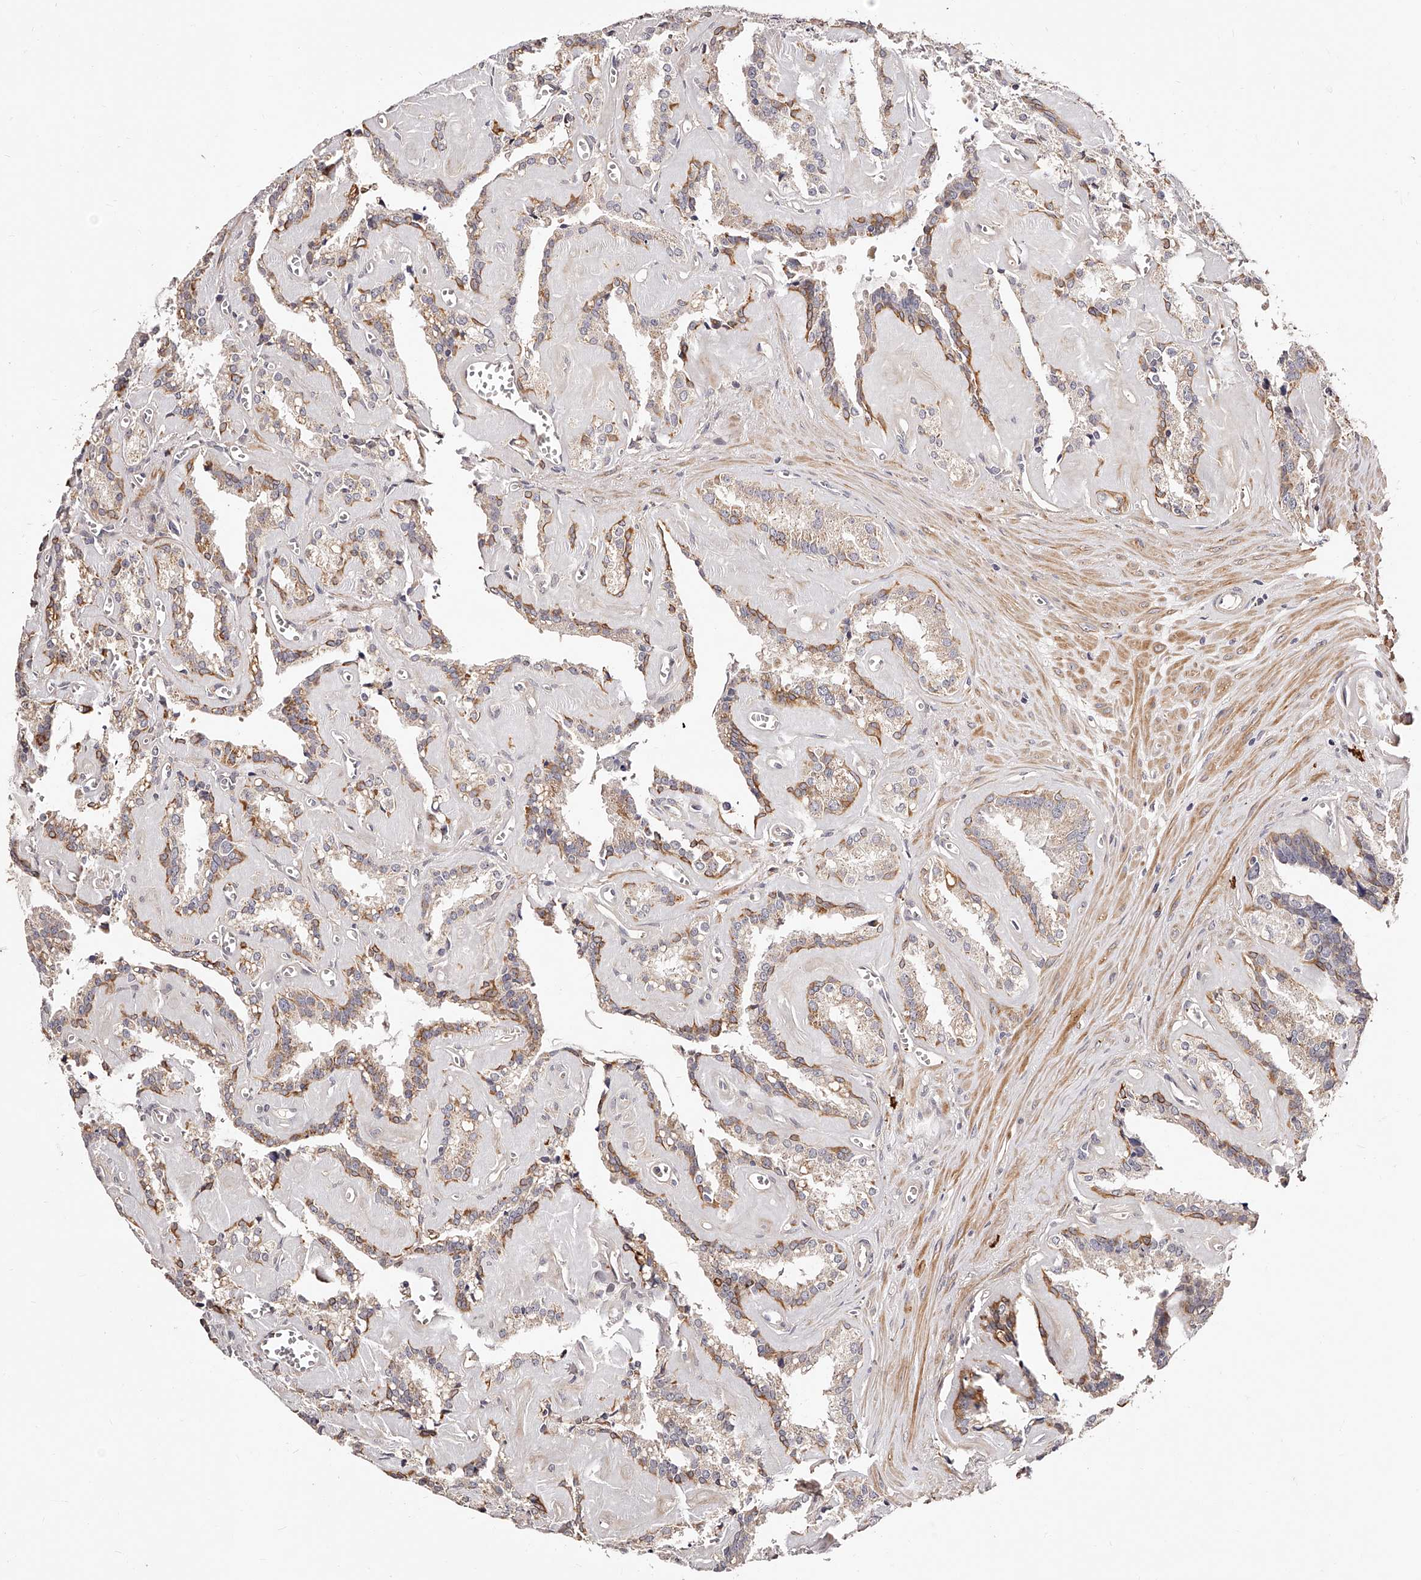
{"staining": {"intensity": "moderate", "quantity": "25%-75%", "location": "cytoplasmic/membranous"}, "tissue": "seminal vesicle", "cell_type": "Glandular cells", "image_type": "normal", "snomed": [{"axis": "morphology", "description": "Normal tissue, NOS"}, {"axis": "topography", "description": "Prostate"}, {"axis": "topography", "description": "Seminal veicle"}], "caption": "A micrograph showing moderate cytoplasmic/membranous staining in about 25%-75% of glandular cells in benign seminal vesicle, as visualized by brown immunohistochemical staining.", "gene": "ZNF502", "patient": {"sex": "male", "age": 59}}